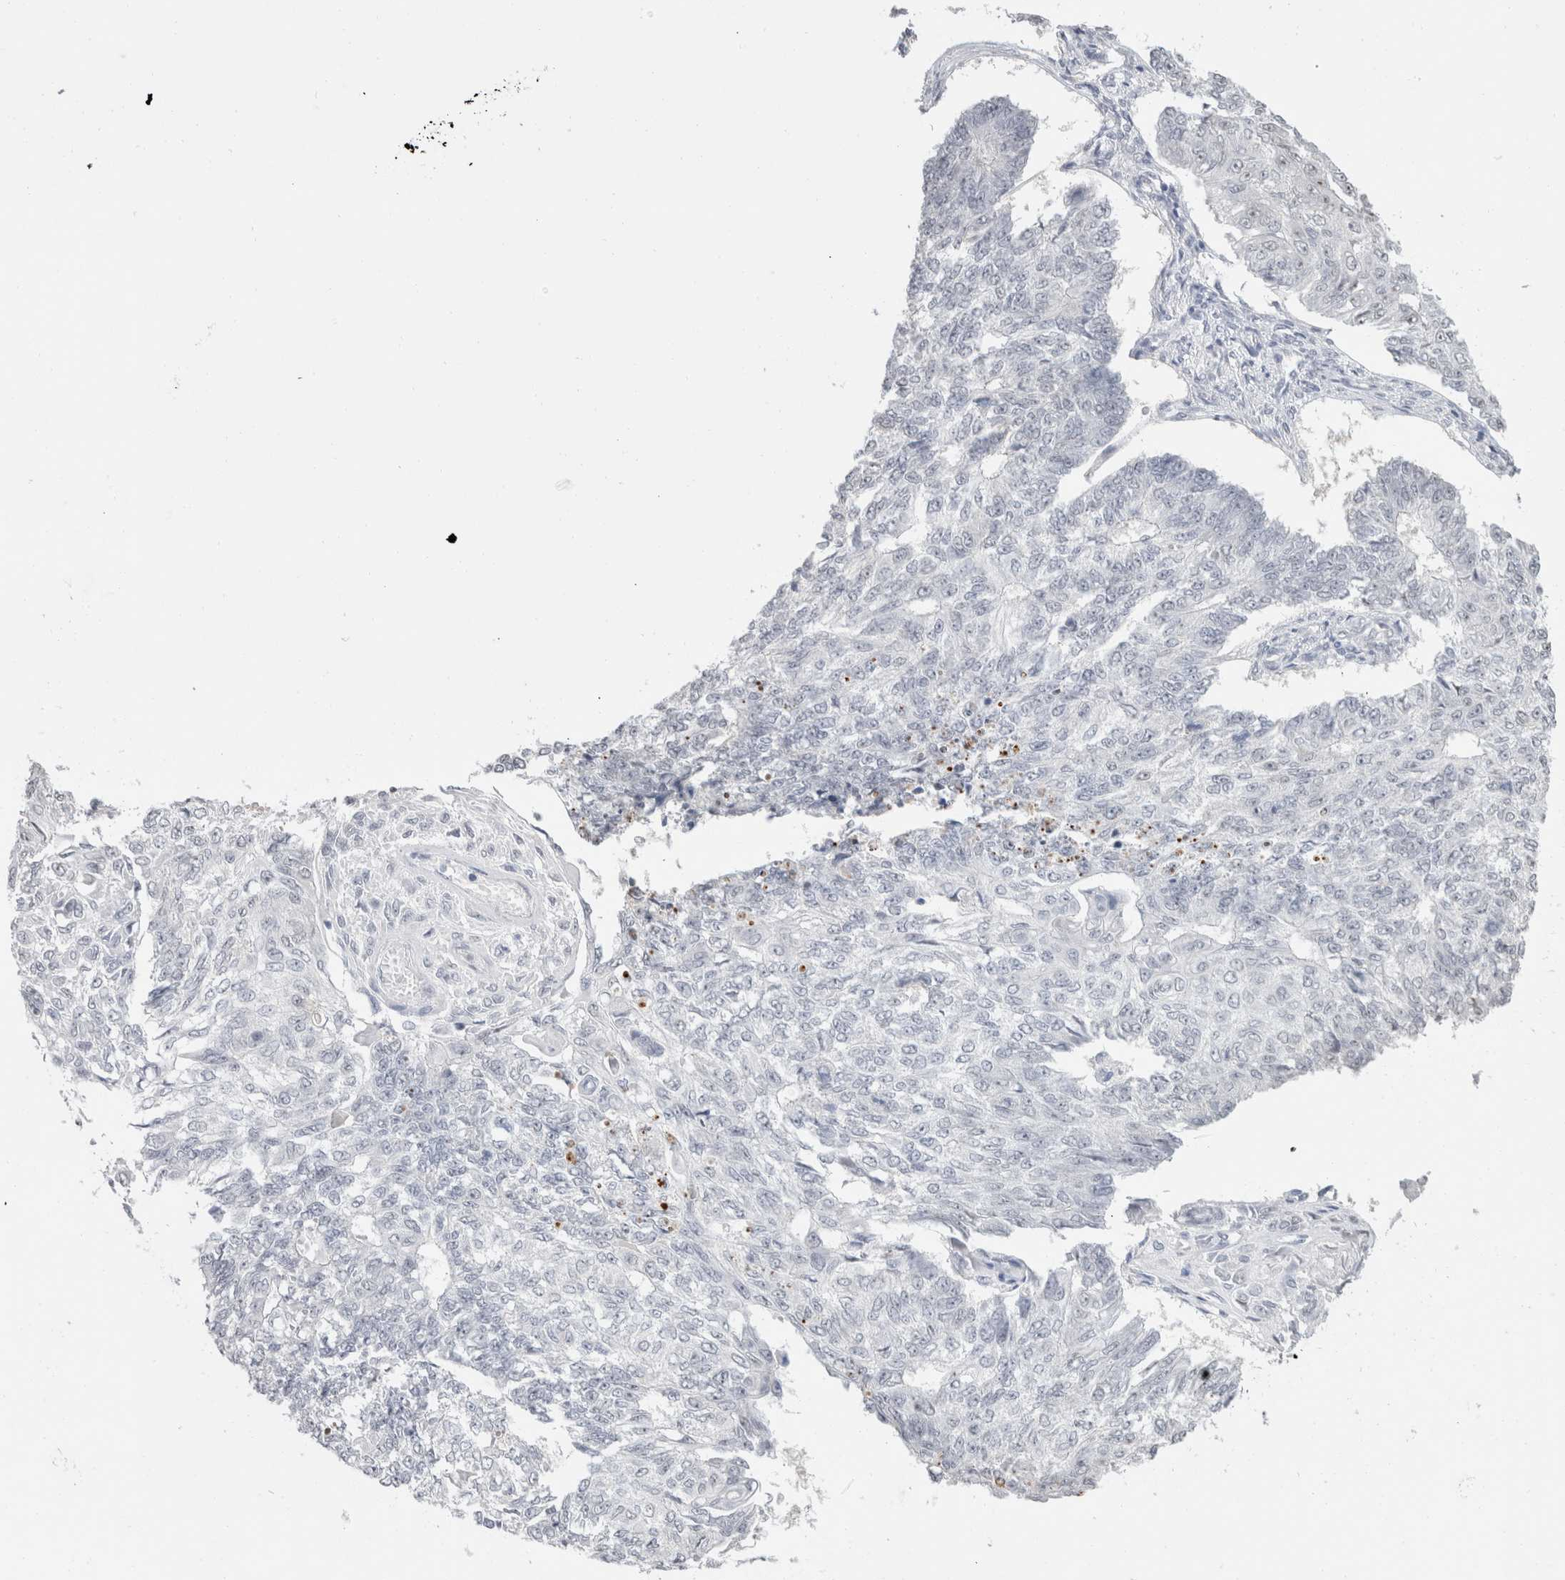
{"staining": {"intensity": "negative", "quantity": "none", "location": "none"}, "tissue": "endometrial cancer", "cell_type": "Tumor cells", "image_type": "cancer", "snomed": [{"axis": "morphology", "description": "Adenocarcinoma, NOS"}, {"axis": "topography", "description": "Endometrium"}], "caption": "A high-resolution image shows immunohistochemistry (IHC) staining of adenocarcinoma (endometrial), which shows no significant staining in tumor cells.", "gene": "CADM3", "patient": {"sex": "female", "age": 32}}